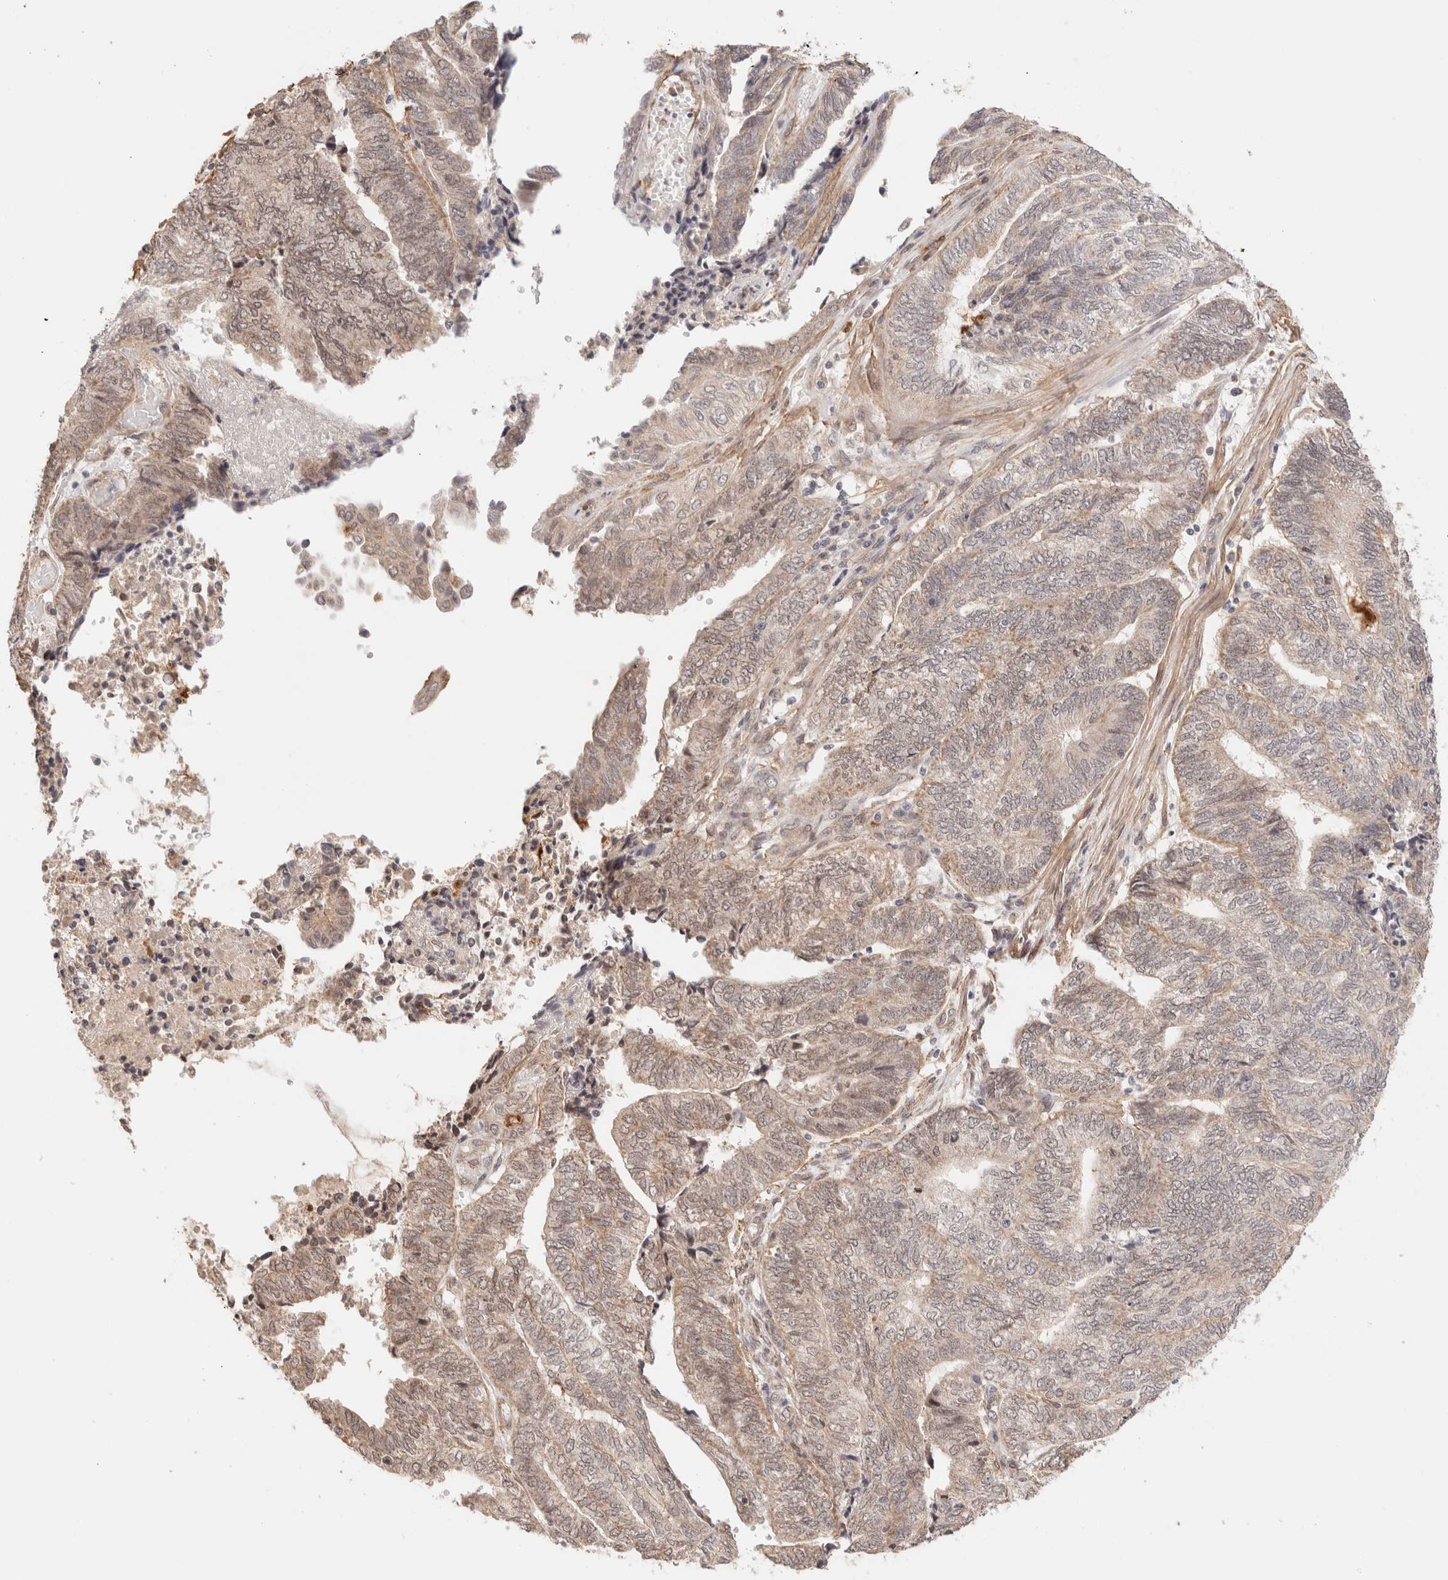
{"staining": {"intensity": "weak", "quantity": ">75%", "location": "nuclear"}, "tissue": "endometrial cancer", "cell_type": "Tumor cells", "image_type": "cancer", "snomed": [{"axis": "morphology", "description": "Adenocarcinoma, NOS"}, {"axis": "topography", "description": "Uterus"}, {"axis": "topography", "description": "Endometrium"}], "caption": "Endometrial cancer stained with a brown dye demonstrates weak nuclear positive expression in approximately >75% of tumor cells.", "gene": "BRPF3", "patient": {"sex": "female", "age": 70}}